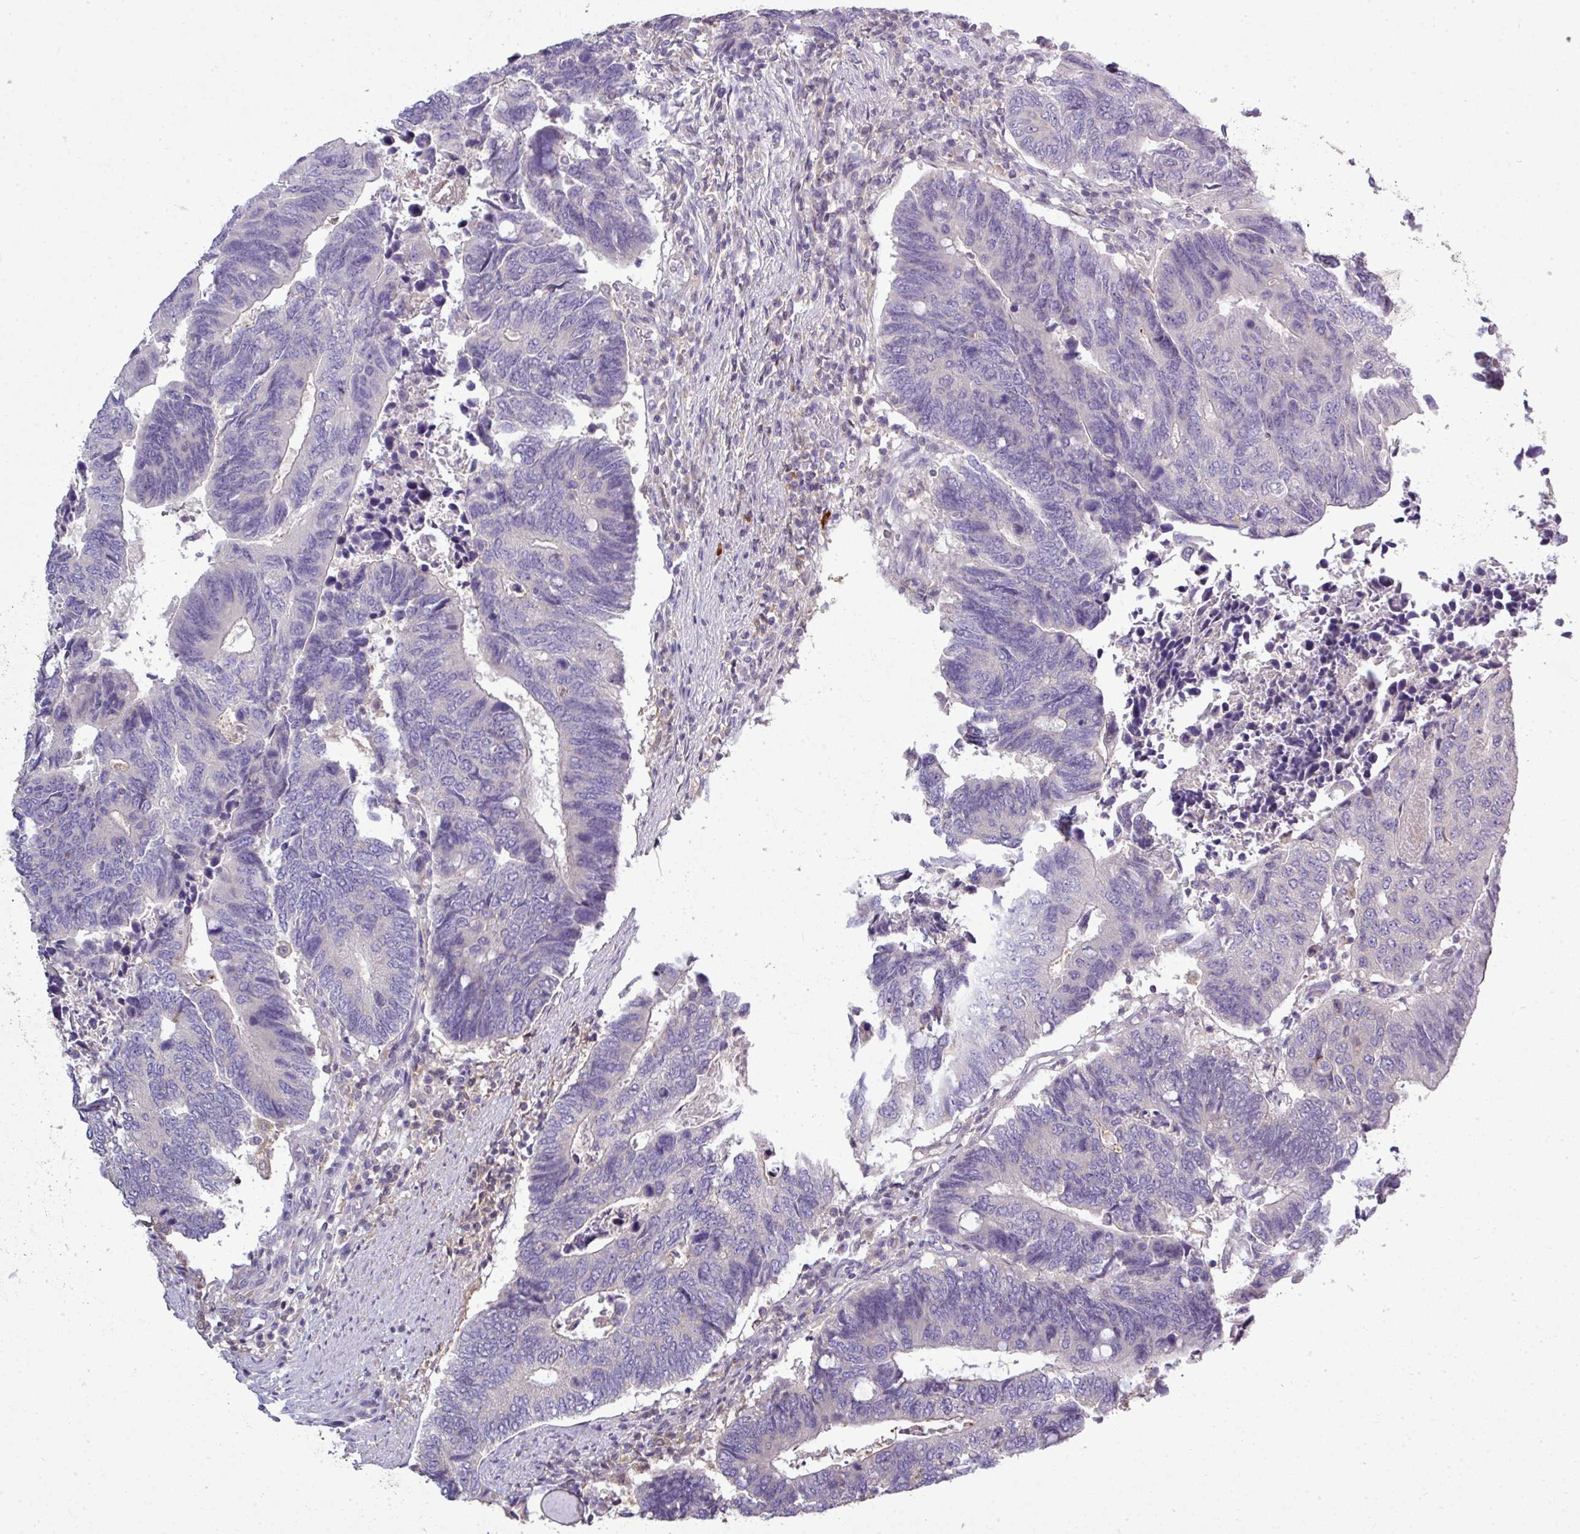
{"staining": {"intensity": "negative", "quantity": "none", "location": "none"}, "tissue": "colorectal cancer", "cell_type": "Tumor cells", "image_type": "cancer", "snomed": [{"axis": "morphology", "description": "Adenocarcinoma, NOS"}, {"axis": "topography", "description": "Colon"}], "caption": "Tumor cells show no significant protein expression in colorectal cancer (adenocarcinoma).", "gene": "STAT5A", "patient": {"sex": "male", "age": 87}}